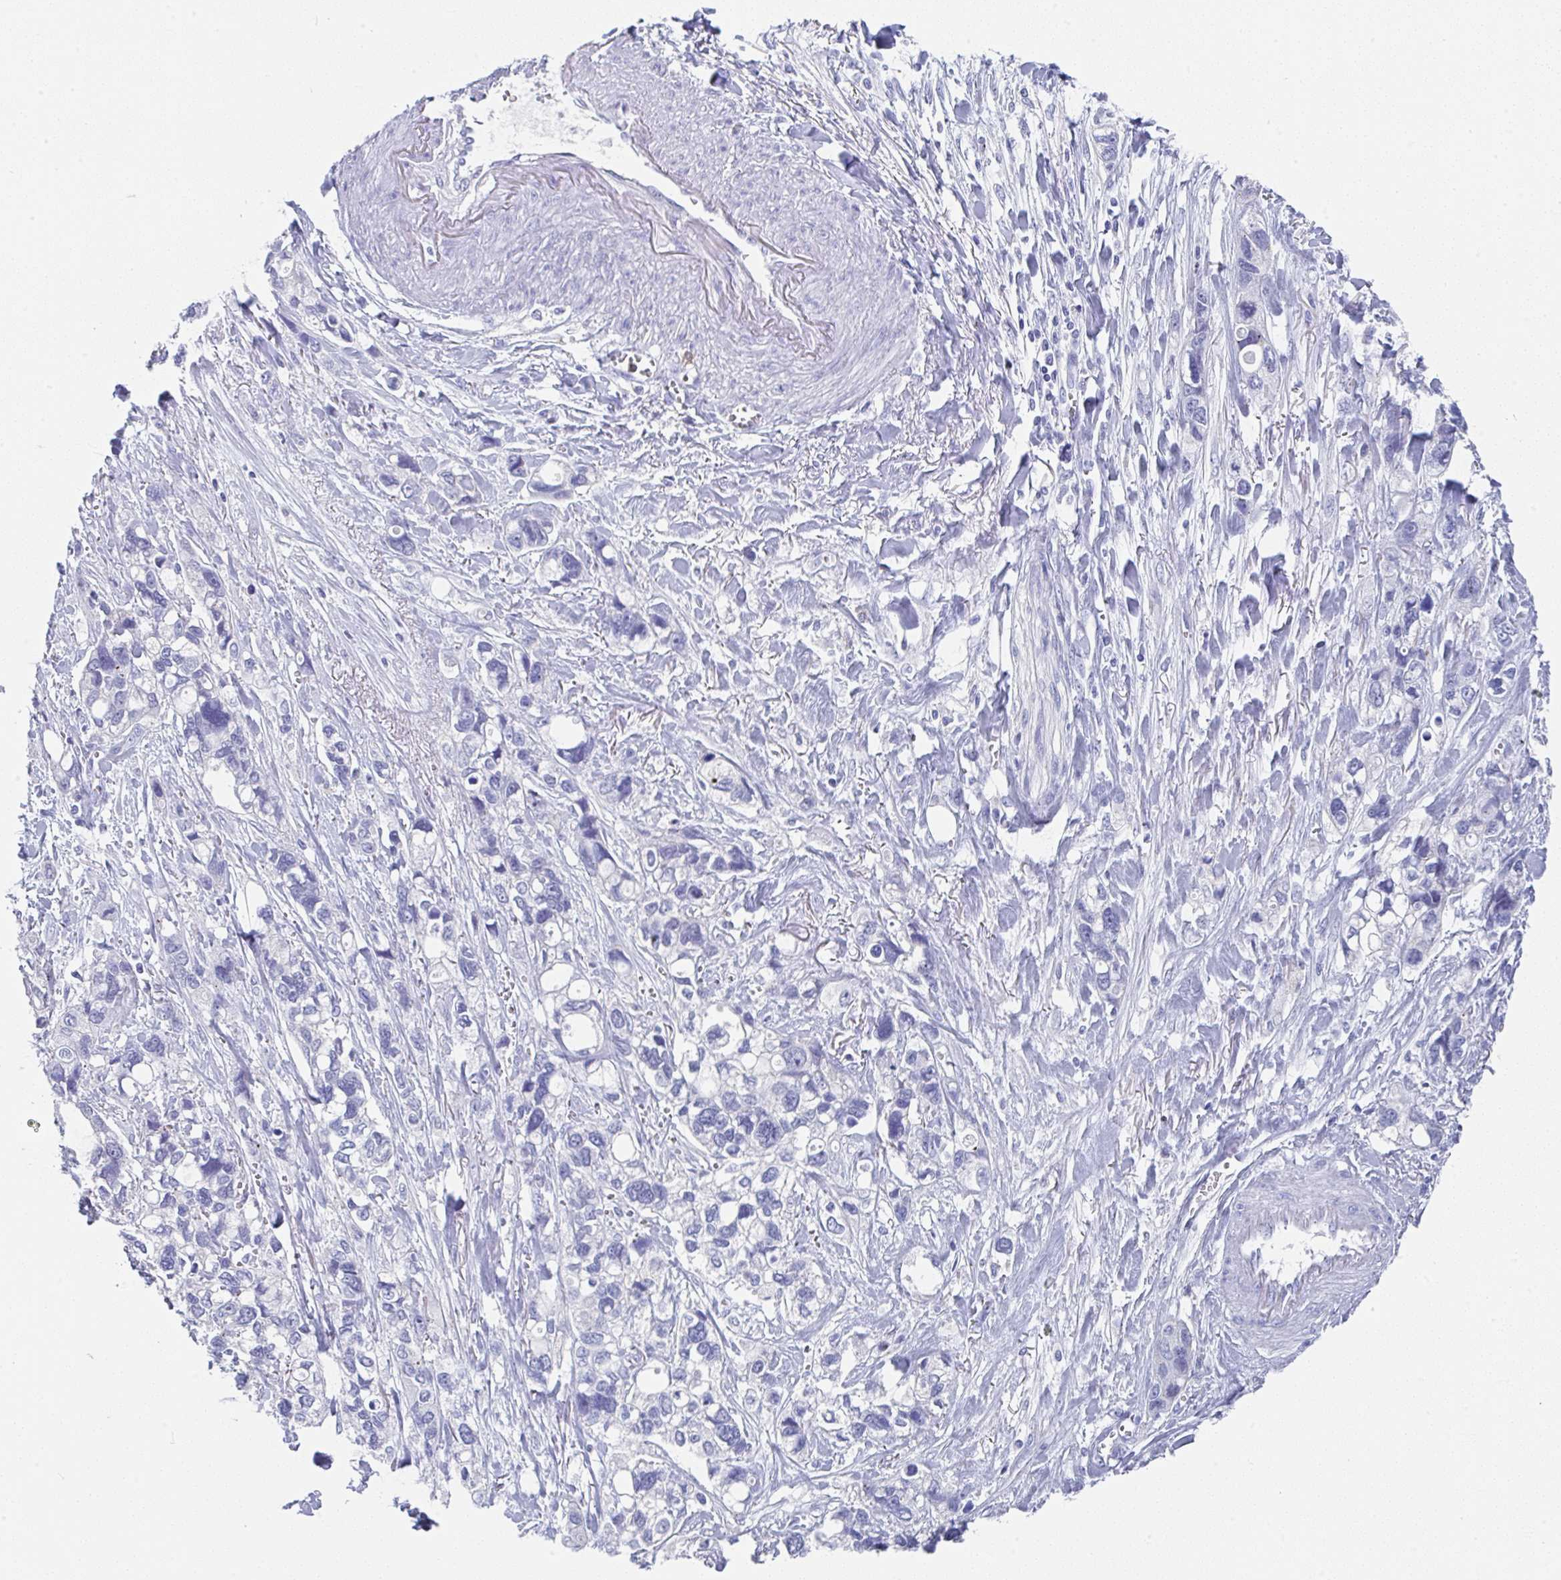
{"staining": {"intensity": "negative", "quantity": "none", "location": "none"}, "tissue": "stomach cancer", "cell_type": "Tumor cells", "image_type": "cancer", "snomed": [{"axis": "morphology", "description": "Adenocarcinoma, NOS"}, {"axis": "topography", "description": "Stomach, upper"}], "caption": "High magnification brightfield microscopy of adenocarcinoma (stomach) stained with DAB (3,3'-diaminobenzidine) (brown) and counterstained with hematoxylin (blue): tumor cells show no significant positivity. (Brightfield microscopy of DAB (3,3'-diaminobenzidine) immunohistochemistry (IHC) at high magnification).", "gene": "TNFRSF8", "patient": {"sex": "female", "age": 81}}